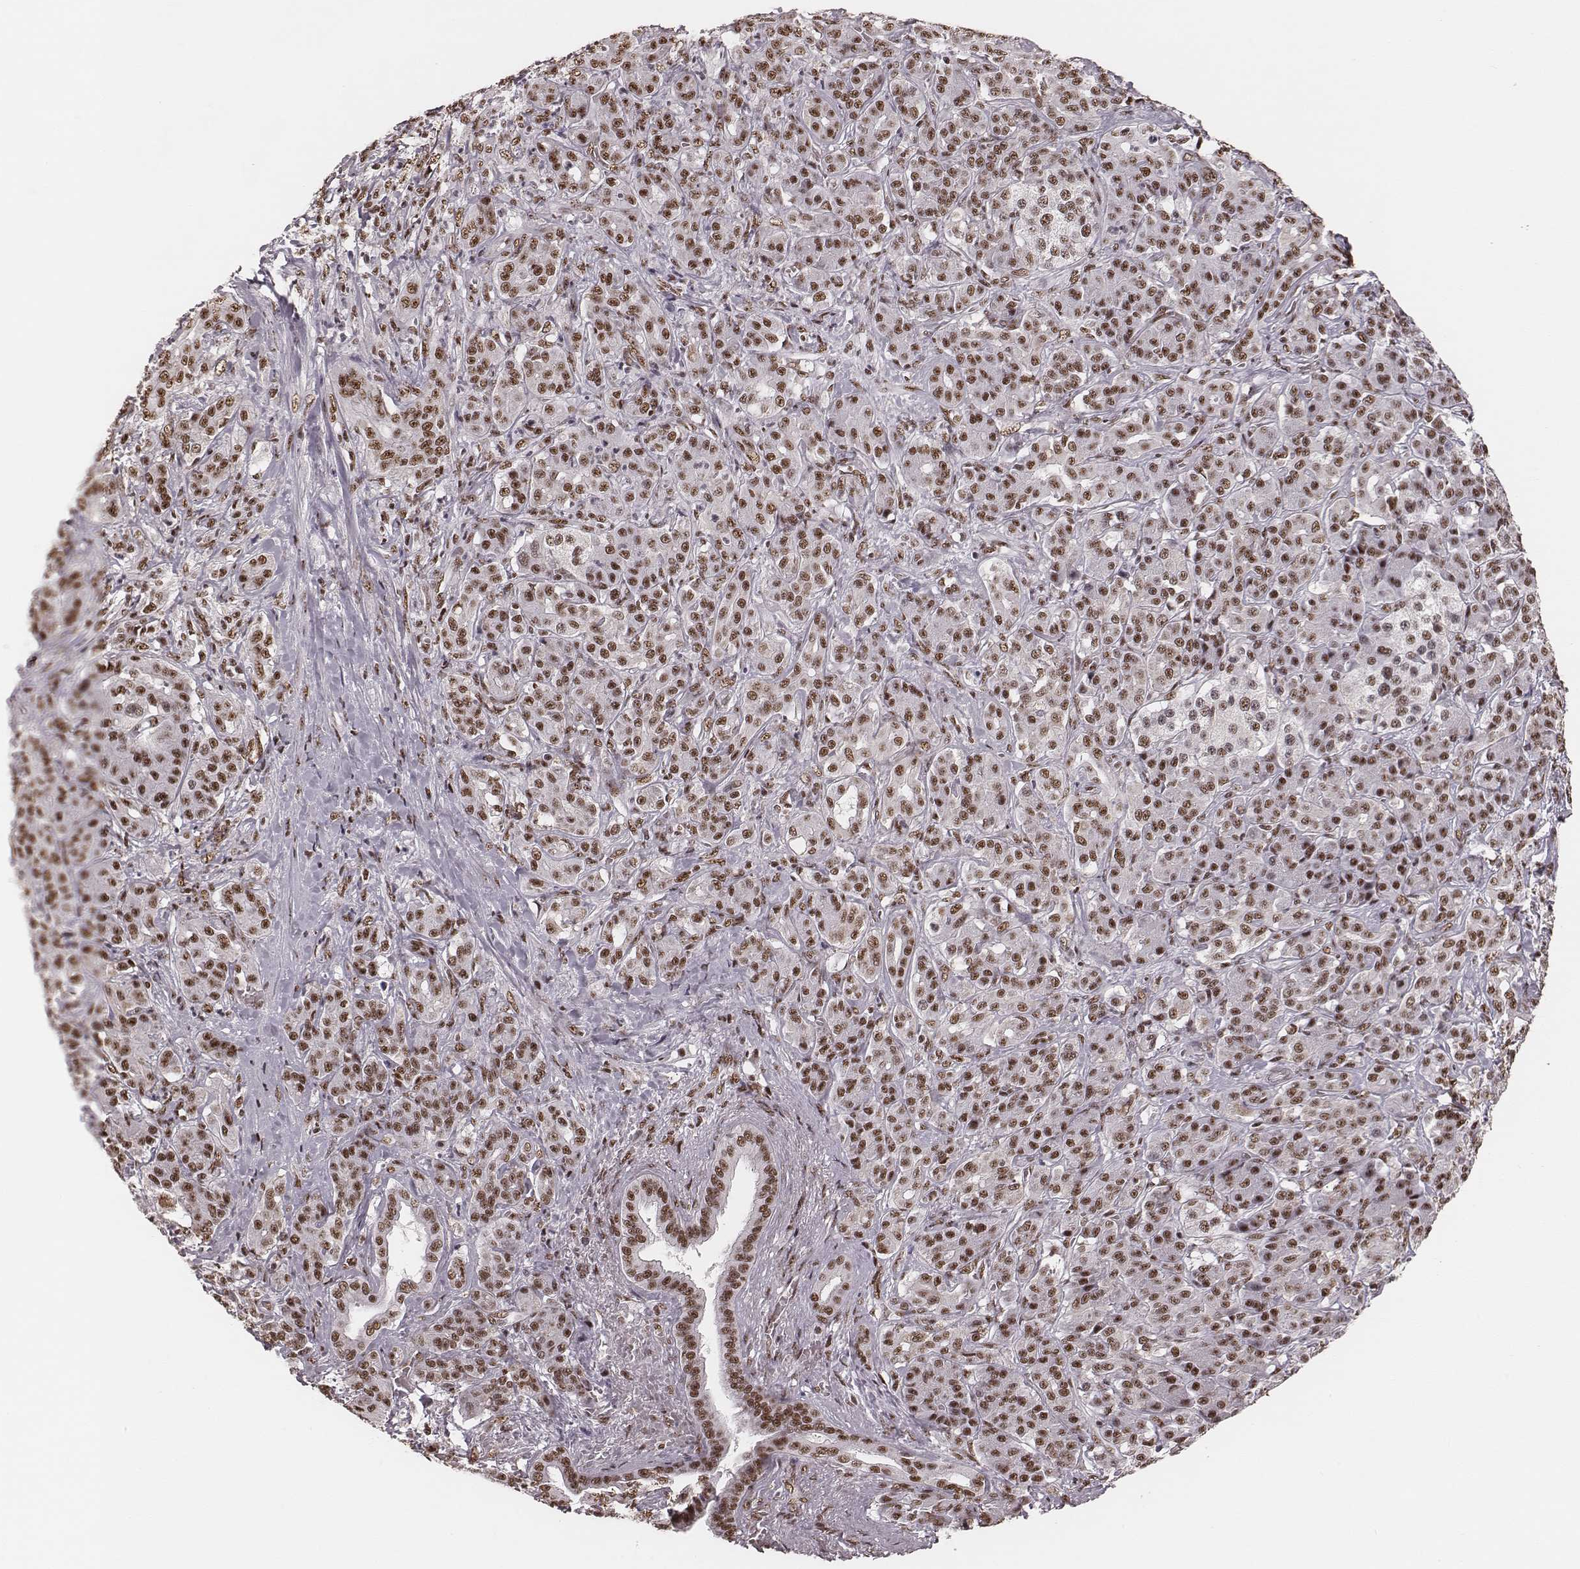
{"staining": {"intensity": "moderate", "quantity": ">75%", "location": "nuclear"}, "tissue": "pancreatic cancer", "cell_type": "Tumor cells", "image_type": "cancer", "snomed": [{"axis": "morphology", "description": "Normal tissue, NOS"}, {"axis": "morphology", "description": "Inflammation, NOS"}, {"axis": "morphology", "description": "Adenocarcinoma, NOS"}, {"axis": "topography", "description": "Pancreas"}], "caption": "Pancreatic cancer stained with DAB immunohistochemistry (IHC) demonstrates medium levels of moderate nuclear staining in approximately >75% of tumor cells.", "gene": "LUC7L", "patient": {"sex": "male", "age": 57}}